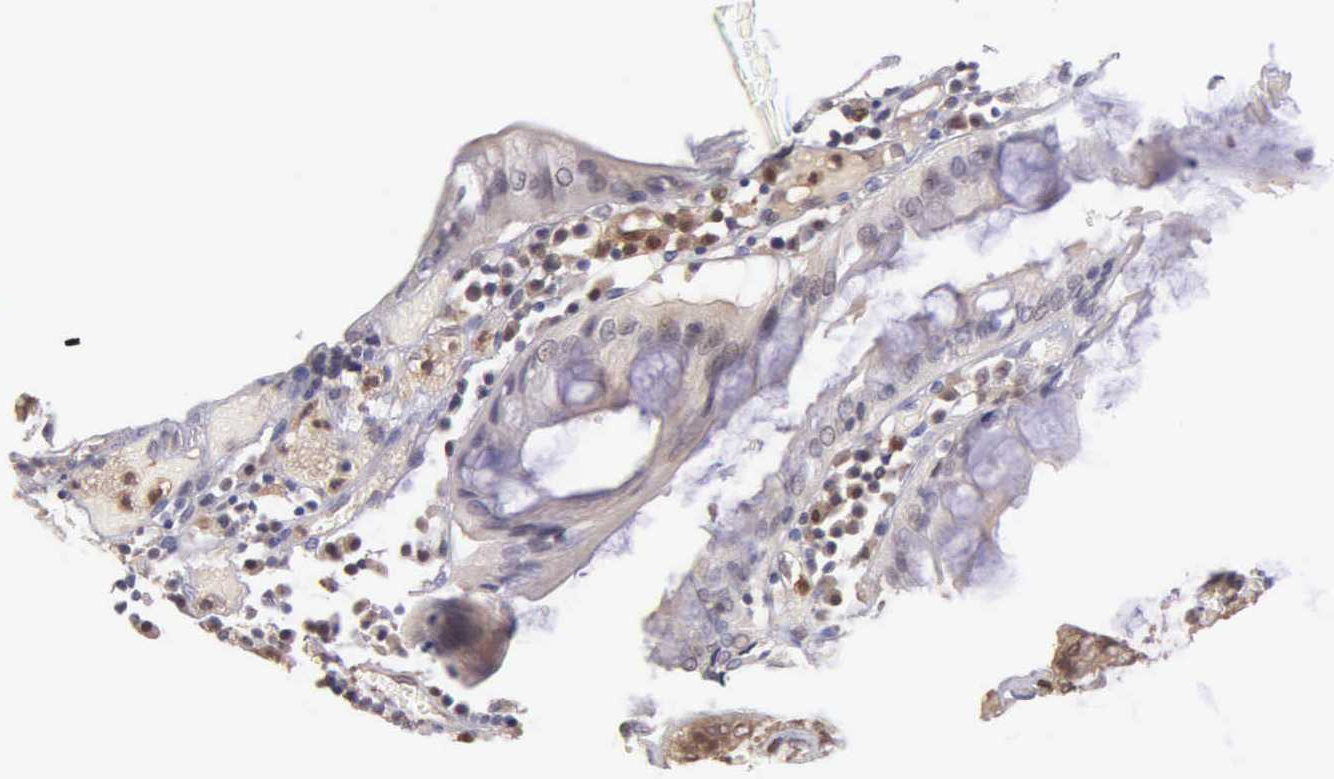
{"staining": {"intensity": "weak", "quantity": ">75%", "location": "cytoplasmic/membranous"}, "tissue": "colorectal cancer", "cell_type": "Tumor cells", "image_type": "cancer", "snomed": [{"axis": "morphology", "description": "Adenocarcinoma, NOS"}, {"axis": "topography", "description": "Rectum"}], "caption": "This image displays immunohistochemistry (IHC) staining of colorectal cancer (adenocarcinoma), with low weak cytoplasmic/membranous positivity in about >75% of tumor cells.", "gene": "BID", "patient": {"sex": "female", "age": 98}}